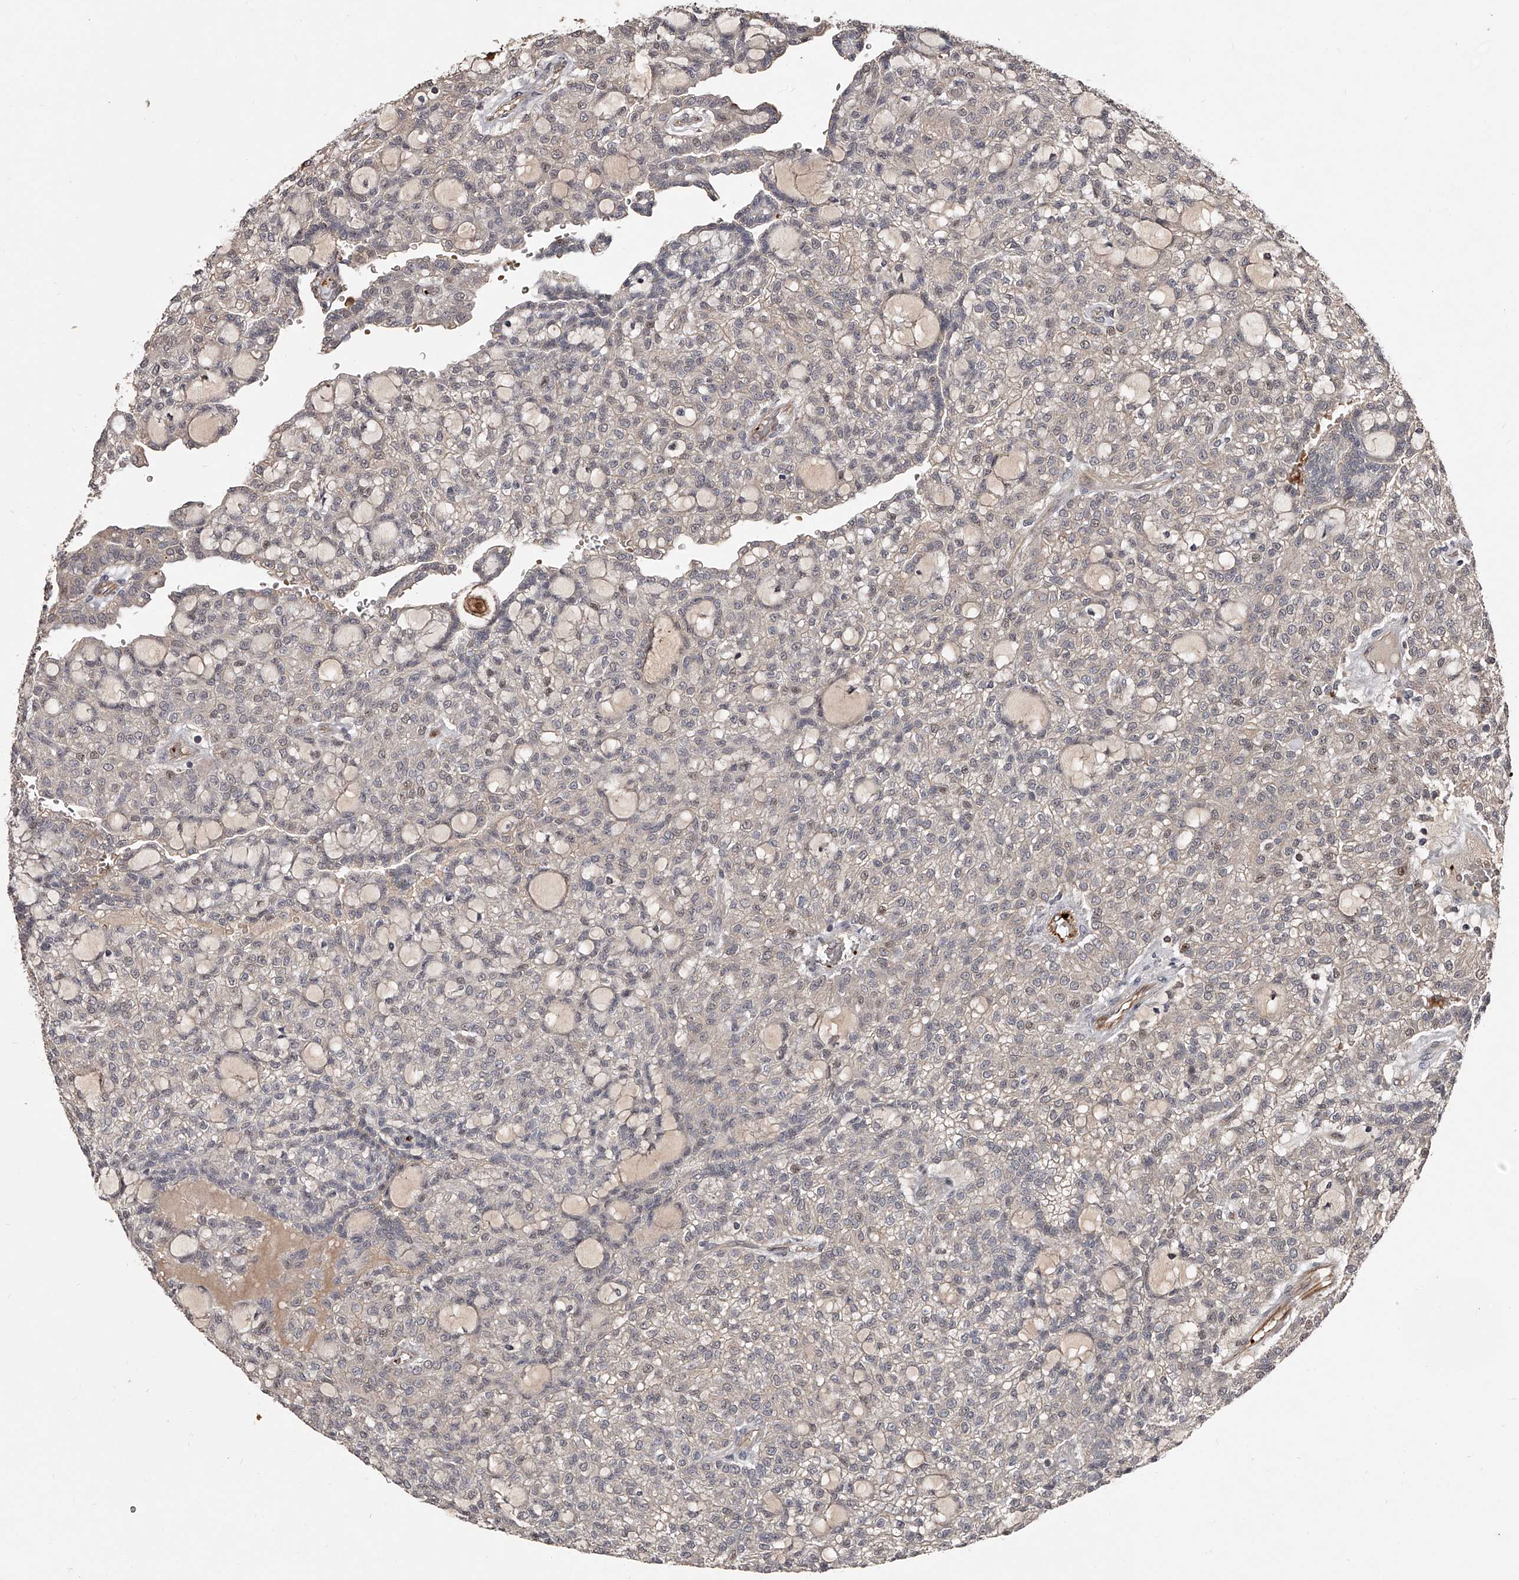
{"staining": {"intensity": "weak", "quantity": "<25%", "location": "nuclear"}, "tissue": "renal cancer", "cell_type": "Tumor cells", "image_type": "cancer", "snomed": [{"axis": "morphology", "description": "Adenocarcinoma, NOS"}, {"axis": "topography", "description": "Kidney"}], "caption": "Immunohistochemistry (IHC) of human renal cancer displays no positivity in tumor cells.", "gene": "URGCP", "patient": {"sex": "male", "age": 63}}